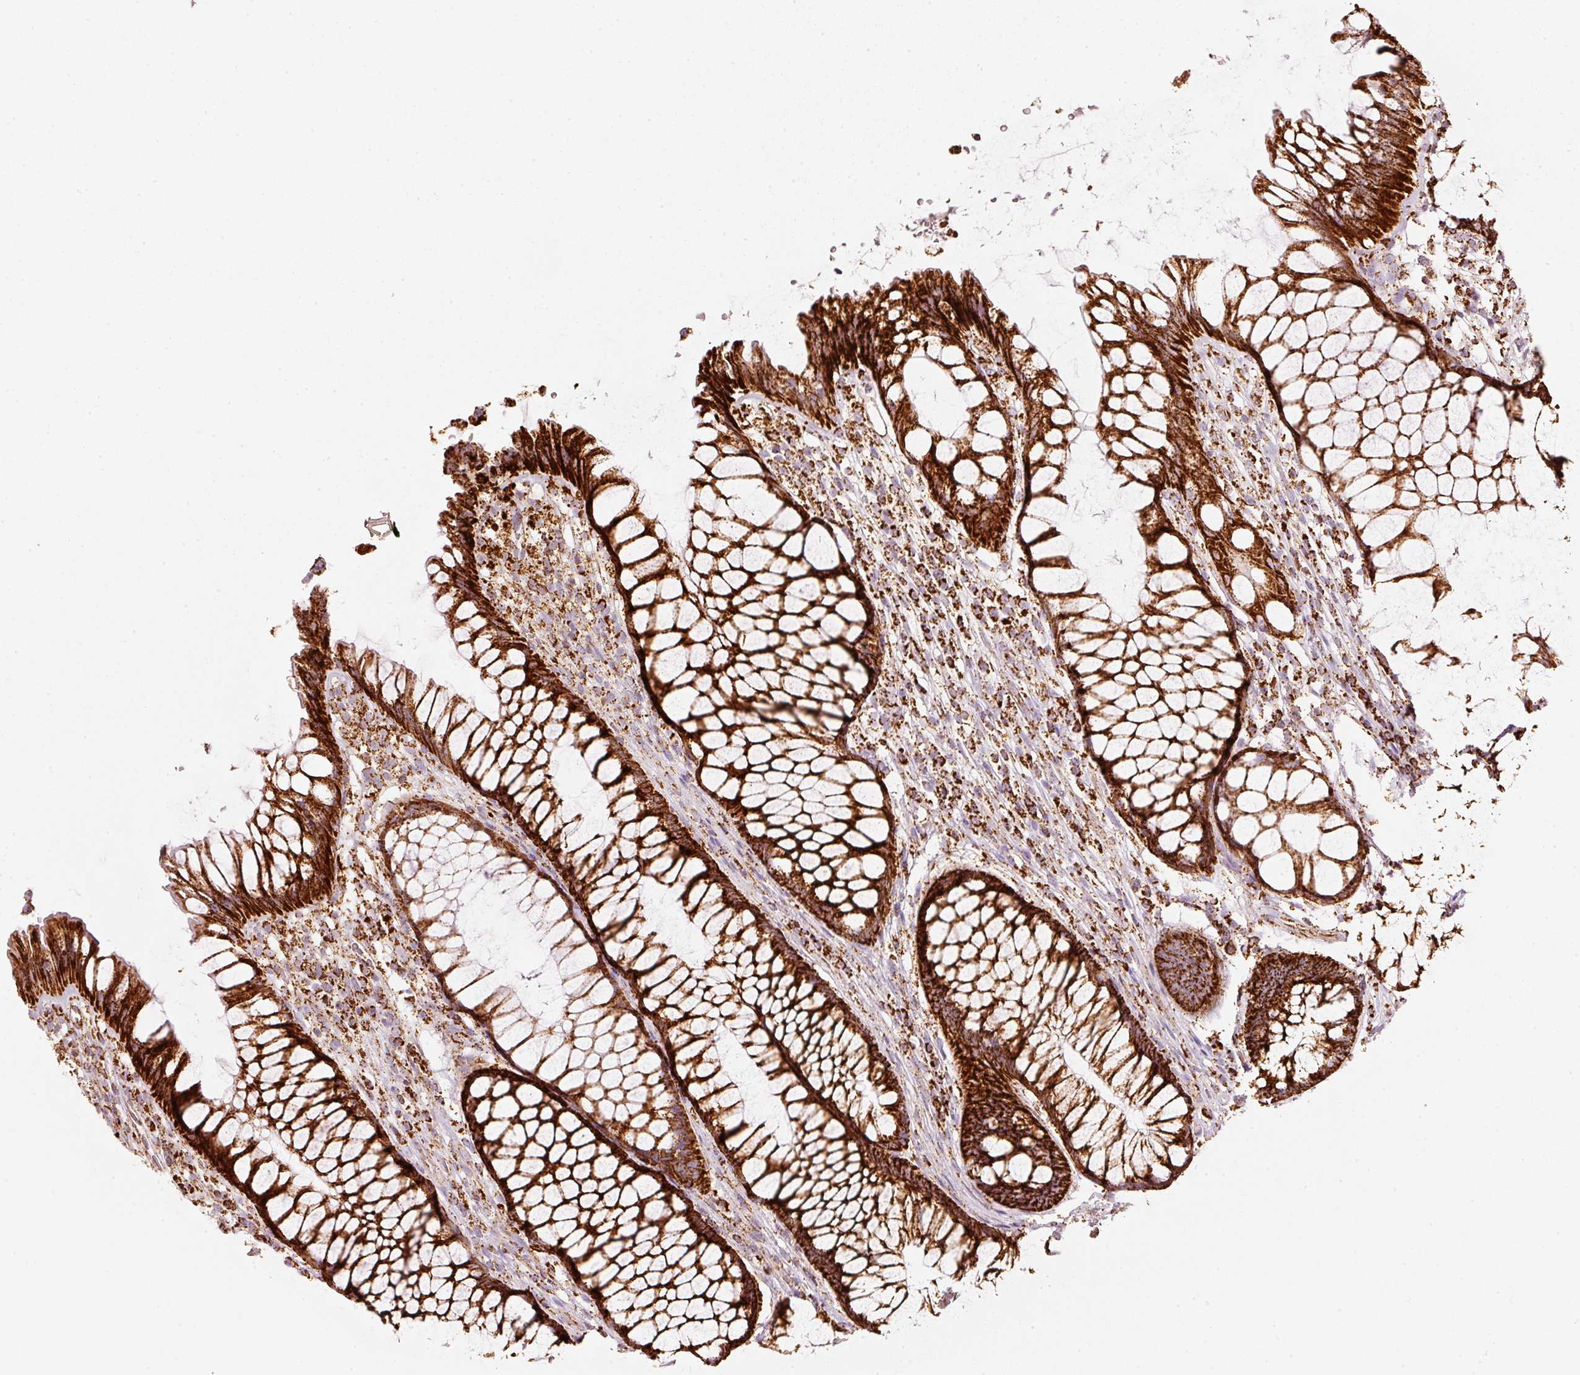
{"staining": {"intensity": "strong", "quantity": ">75%", "location": "cytoplasmic/membranous"}, "tissue": "rectum", "cell_type": "Glandular cells", "image_type": "normal", "snomed": [{"axis": "morphology", "description": "Normal tissue, NOS"}, {"axis": "topography", "description": "Smooth muscle"}, {"axis": "topography", "description": "Rectum"}], "caption": "DAB (3,3'-diaminobenzidine) immunohistochemical staining of normal rectum displays strong cytoplasmic/membranous protein positivity in approximately >75% of glandular cells.", "gene": "UQCRC1", "patient": {"sex": "male", "age": 53}}